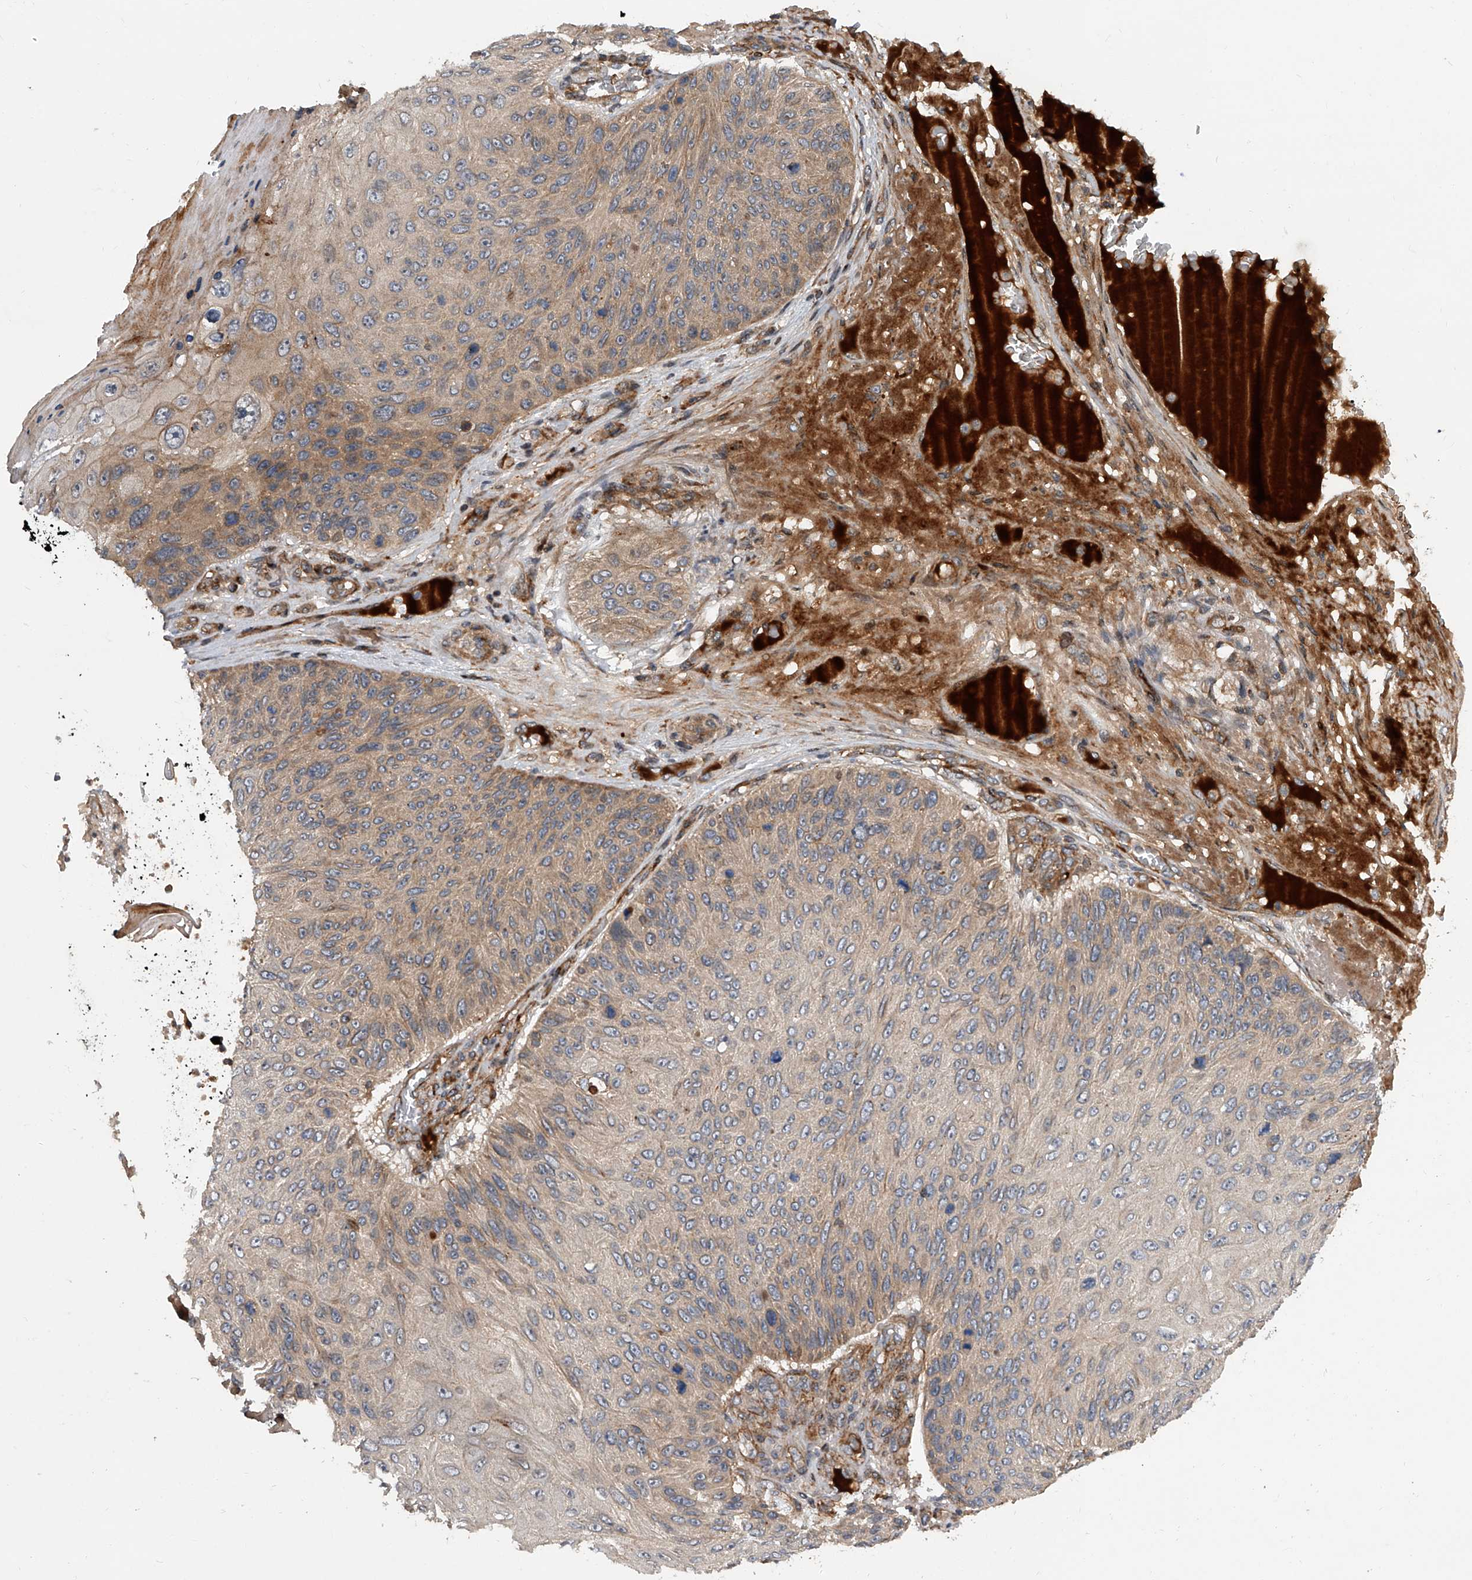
{"staining": {"intensity": "weak", "quantity": "25%-75%", "location": "cytoplasmic/membranous"}, "tissue": "skin cancer", "cell_type": "Tumor cells", "image_type": "cancer", "snomed": [{"axis": "morphology", "description": "Squamous cell carcinoma, NOS"}, {"axis": "topography", "description": "Skin"}], "caption": "Tumor cells reveal weak cytoplasmic/membranous positivity in approximately 25%-75% of cells in skin cancer (squamous cell carcinoma). The protein of interest is stained brown, and the nuclei are stained in blue (DAB IHC with brightfield microscopy, high magnification).", "gene": "USP47", "patient": {"sex": "female", "age": 88}}